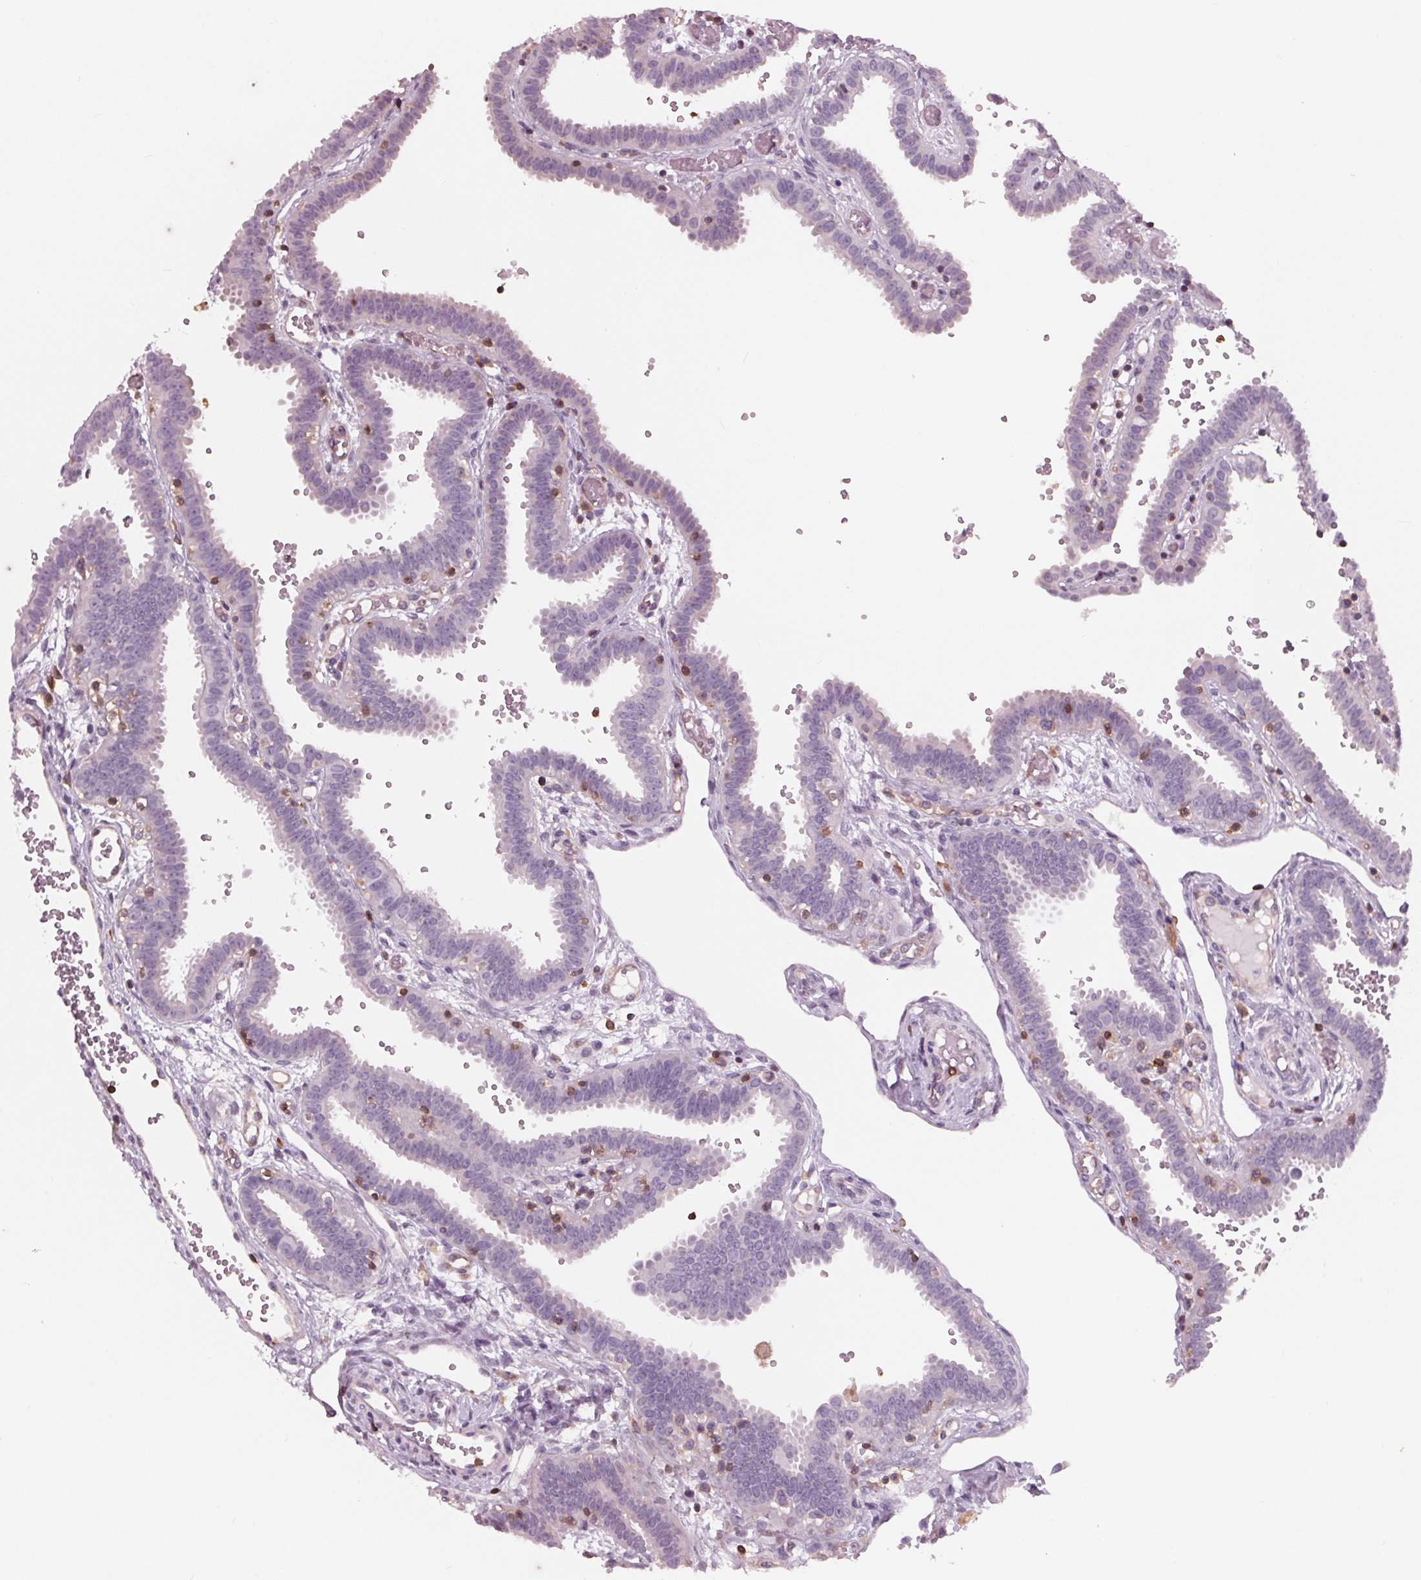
{"staining": {"intensity": "negative", "quantity": "none", "location": "none"}, "tissue": "fallopian tube", "cell_type": "Glandular cells", "image_type": "normal", "snomed": [{"axis": "morphology", "description": "Normal tissue, NOS"}, {"axis": "topography", "description": "Fallopian tube"}], "caption": "A histopathology image of human fallopian tube is negative for staining in glandular cells. The staining is performed using DAB brown chromogen with nuclei counter-stained in using hematoxylin.", "gene": "ARHGAP25", "patient": {"sex": "female", "age": 37}}